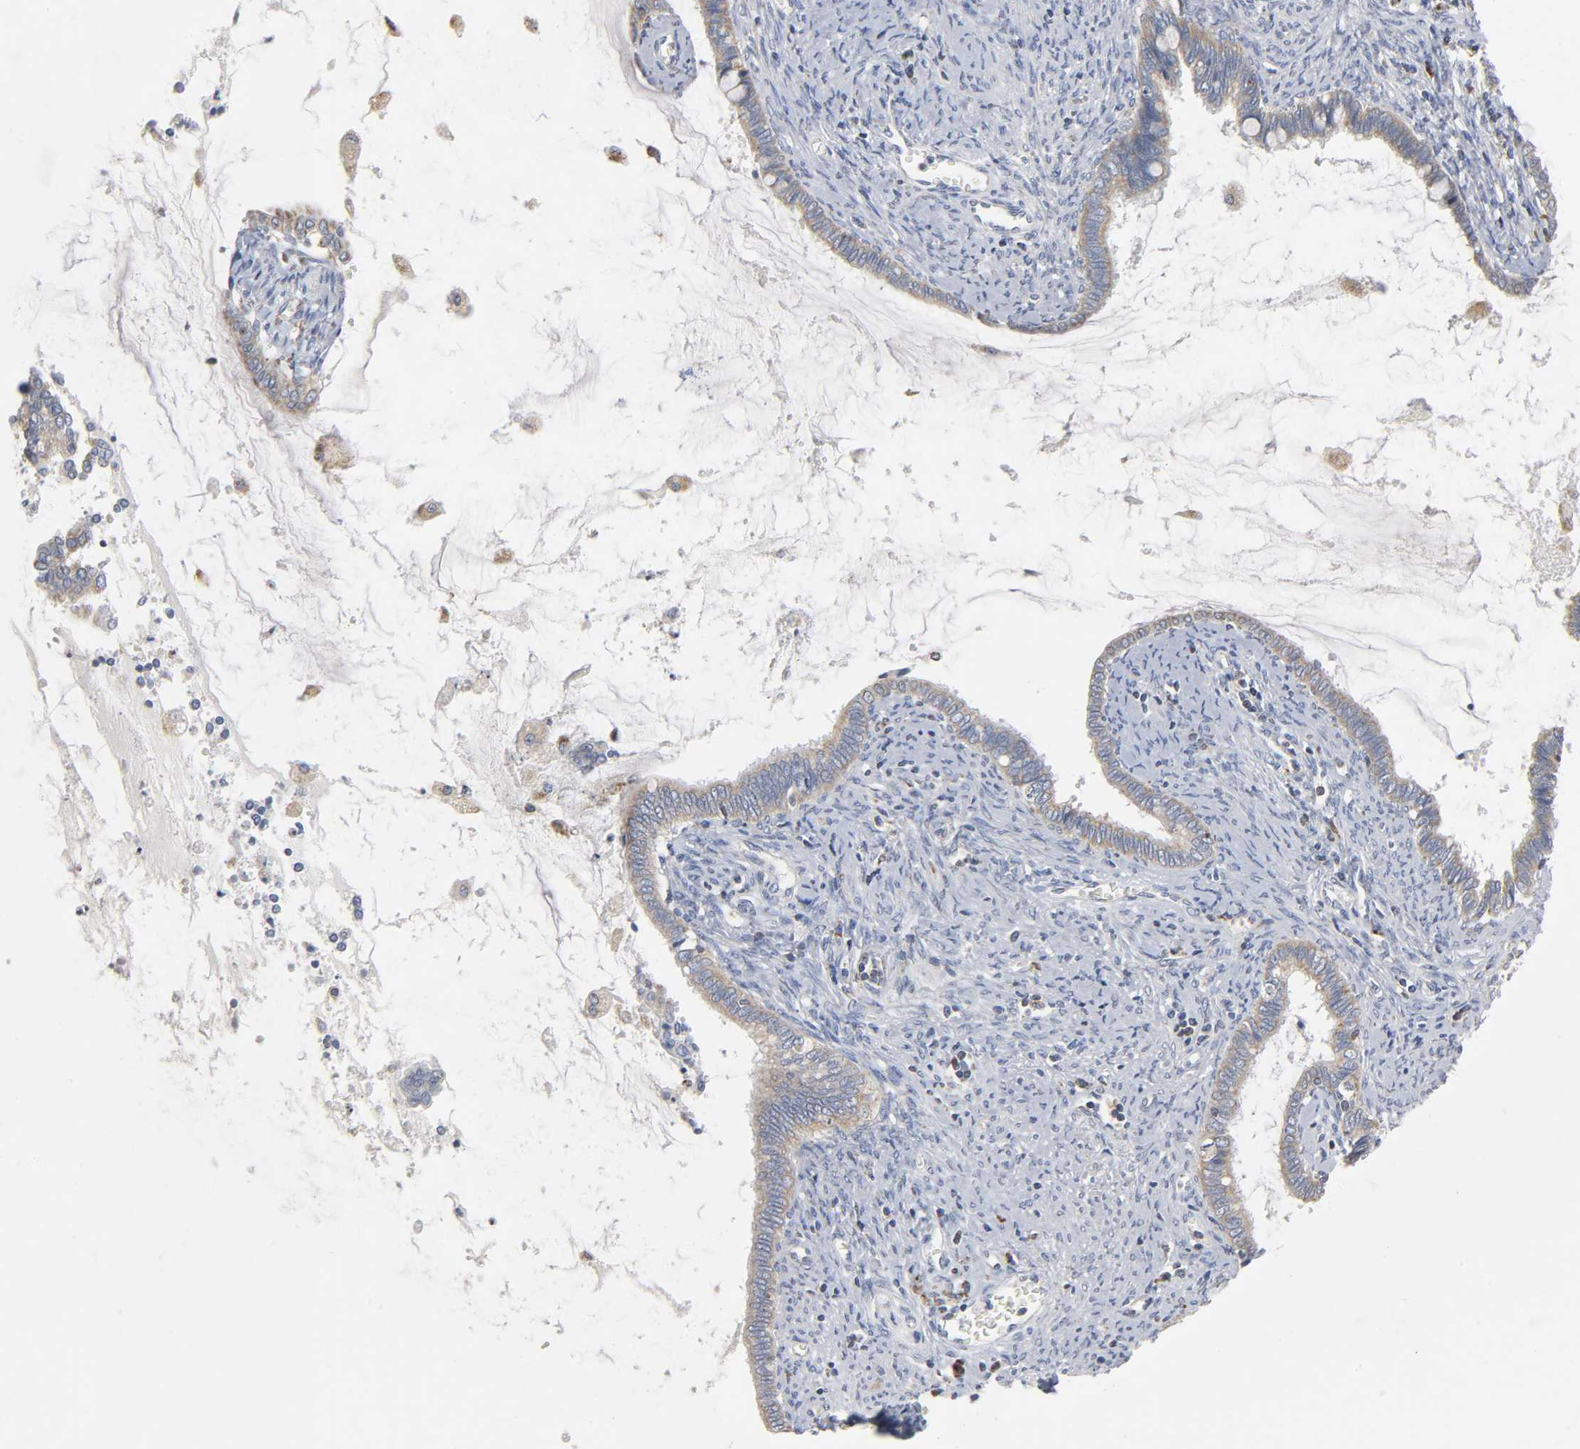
{"staining": {"intensity": "weak", "quantity": ">75%", "location": "cytoplasmic/membranous"}, "tissue": "cervical cancer", "cell_type": "Tumor cells", "image_type": "cancer", "snomed": [{"axis": "morphology", "description": "Adenocarcinoma, NOS"}, {"axis": "topography", "description": "Cervix"}], "caption": "High-magnification brightfield microscopy of cervical adenocarcinoma stained with DAB (3,3'-diaminobenzidine) (brown) and counterstained with hematoxylin (blue). tumor cells exhibit weak cytoplasmic/membranous expression is present in approximately>75% of cells. (Brightfield microscopy of DAB IHC at high magnification).", "gene": "BAK1", "patient": {"sex": "female", "age": 44}}